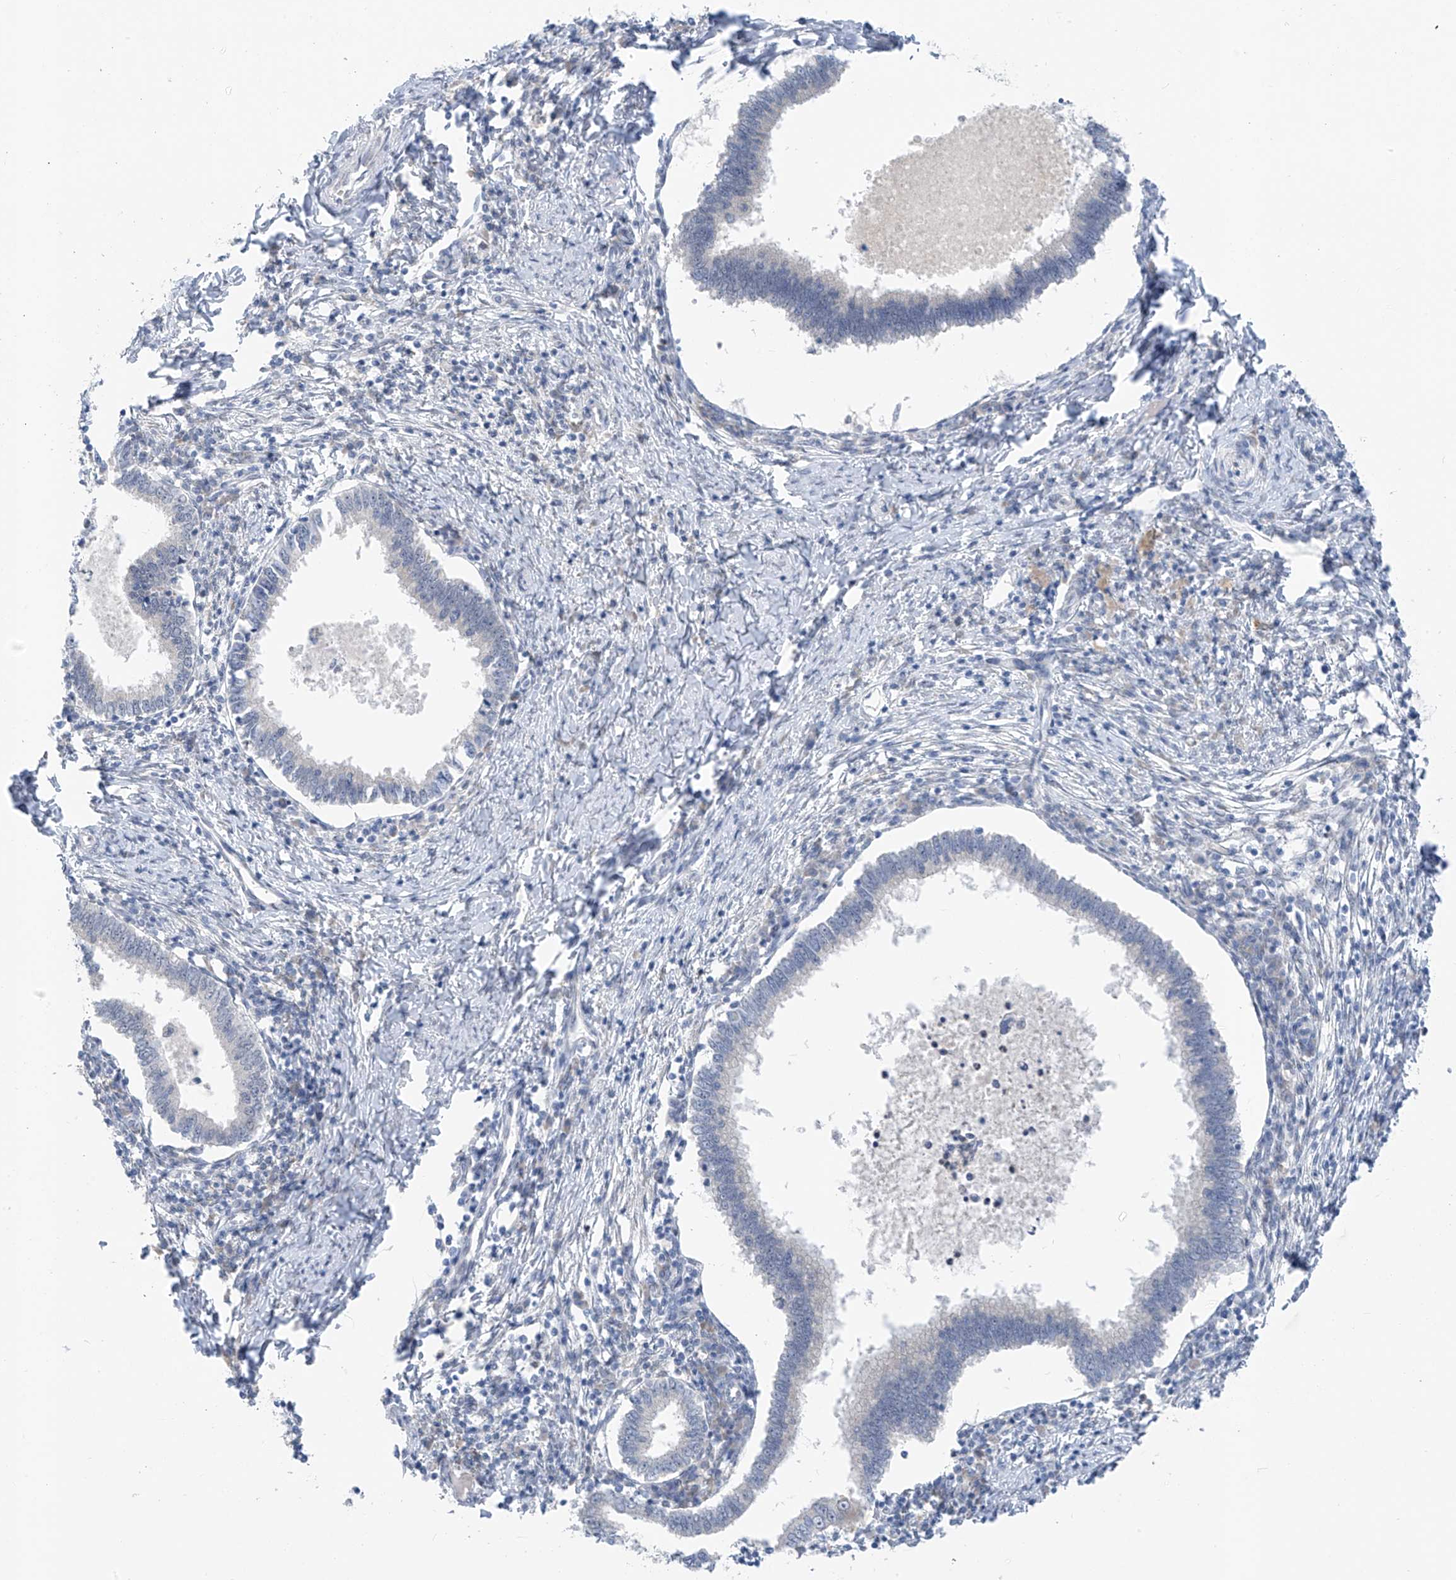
{"staining": {"intensity": "negative", "quantity": "none", "location": "none"}, "tissue": "cervical cancer", "cell_type": "Tumor cells", "image_type": "cancer", "snomed": [{"axis": "morphology", "description": "Adenocarcinoma, NOS"}, {"axis": "topography", "description": "Cervix"}], "caption": "An IHC histopathology image of cervical cancer (adenocarcinoma) is shown. There is no staining in tumor cells of cervical cancer (adenocarcinoma).", "gene": "CYP4V2", "patient": {"sex": "female", "age": 36}}